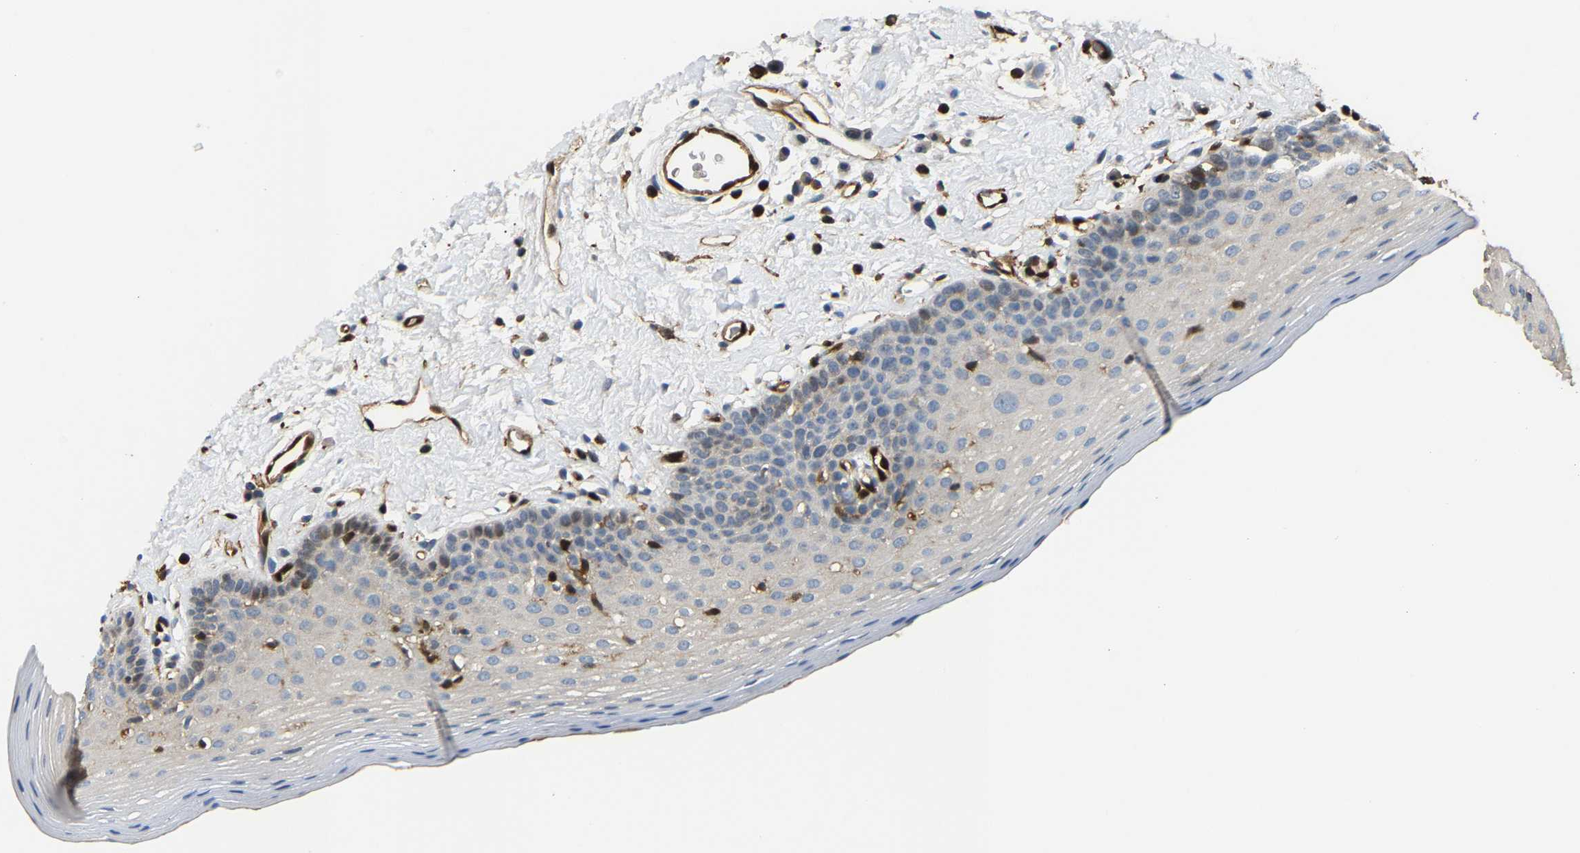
{"staining": {"intensity": "negative", "quantity": "none", "location": "none"}, "tissue": "oral mucosa", "cell_type": "Squamous epithelial cells", "image_type": "normal", "snomed": [{"axis": "morphology", "description": "Normal tissue, NOS"}, {"axis": "topography", "description": "Oral tissue"}], "caption": "The image reveals no staining of squamous epithelial cells in benign oral mucosa. Nuclei are stained in blue.", "gene": "GIMAP7", "patient": {"sex": "male", "age": 66}}